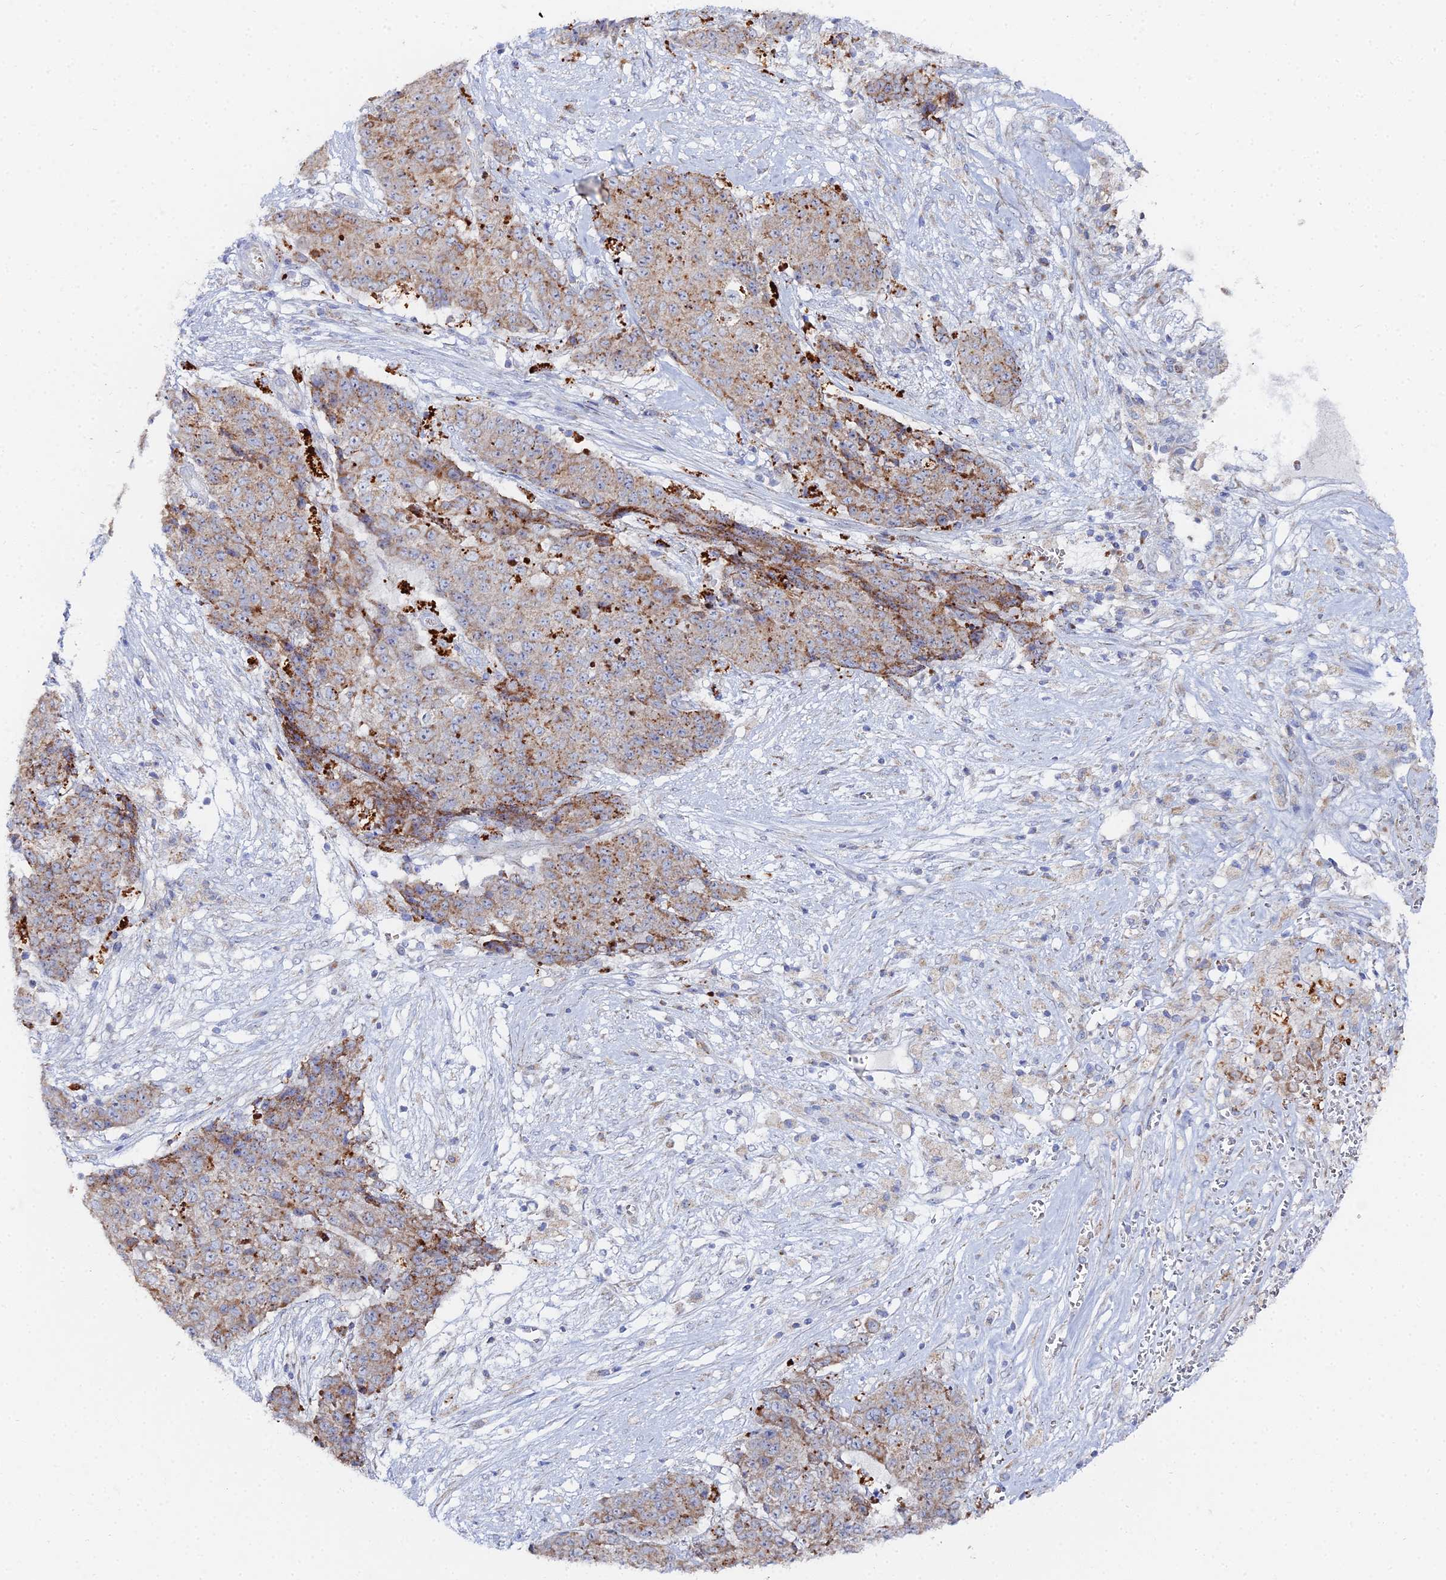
{"staining": {"intensity": "moderate", "quantity": ">75%", "location": "cytoplasmic/membranous"}, "tissue": "ovarian cancer", "cell_type": "Tumor cells", "image_type": "cancer", "snomed": [{"axis": "morphology", "description": "Carcinoma, endometroid"}, {"axis": "topography", "description": "Ovary"}], "caption": "Ovarian cancer (endometroid carcinoma) tissue demonstrates moderate cytoplasmic/membranous staining in approximately >75% of tumor cells The staining was performed using DAB (3,3'-diaminobenzidine), with brown indicating positive protein expression. Nuclei are stained blue with hematoxylin.", "gene": "MPC1", "patient": {"sex": "female", "age": 42}}